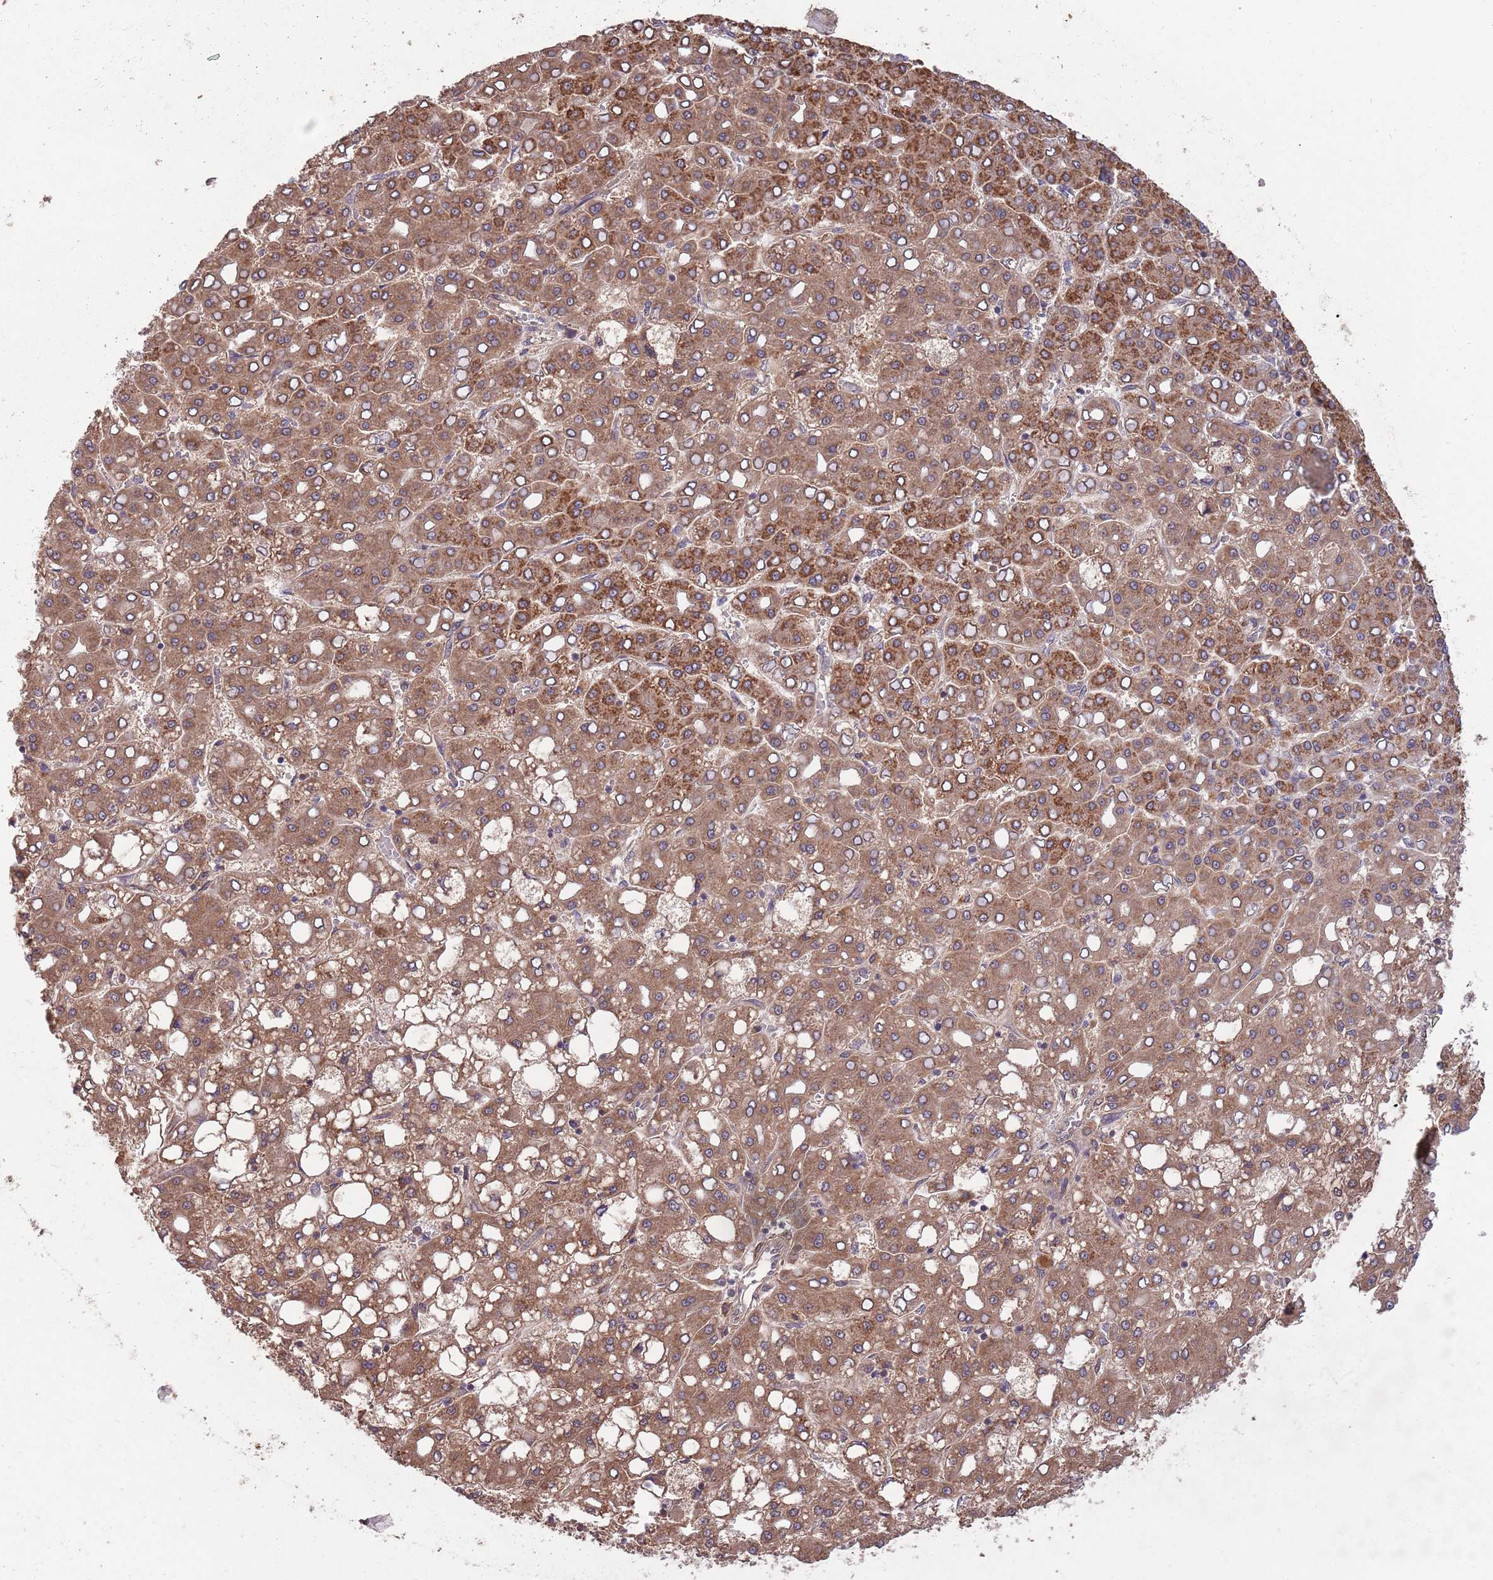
{"staining": {"intensity": "strong", "quantity": ">75%", "location": "cytoplasmic/membranous"}, "tissue": "liver cancer", "cell_type": "Tumor cells", "image_type": "cancer", "snomed": [{"axis": "morphology", "description": "Carcinoma, Hepatocellular, NOS"}, {"axis": "topography", "description": "Liver"}], "caption": "Human liver cancer stained for a protein (brown) demonstrates strong cytoplasmic/membranous positive staining in about >75% of tumor cells.", "gene": "MFNG", "patient": {"sex": "male", "age": 65}}